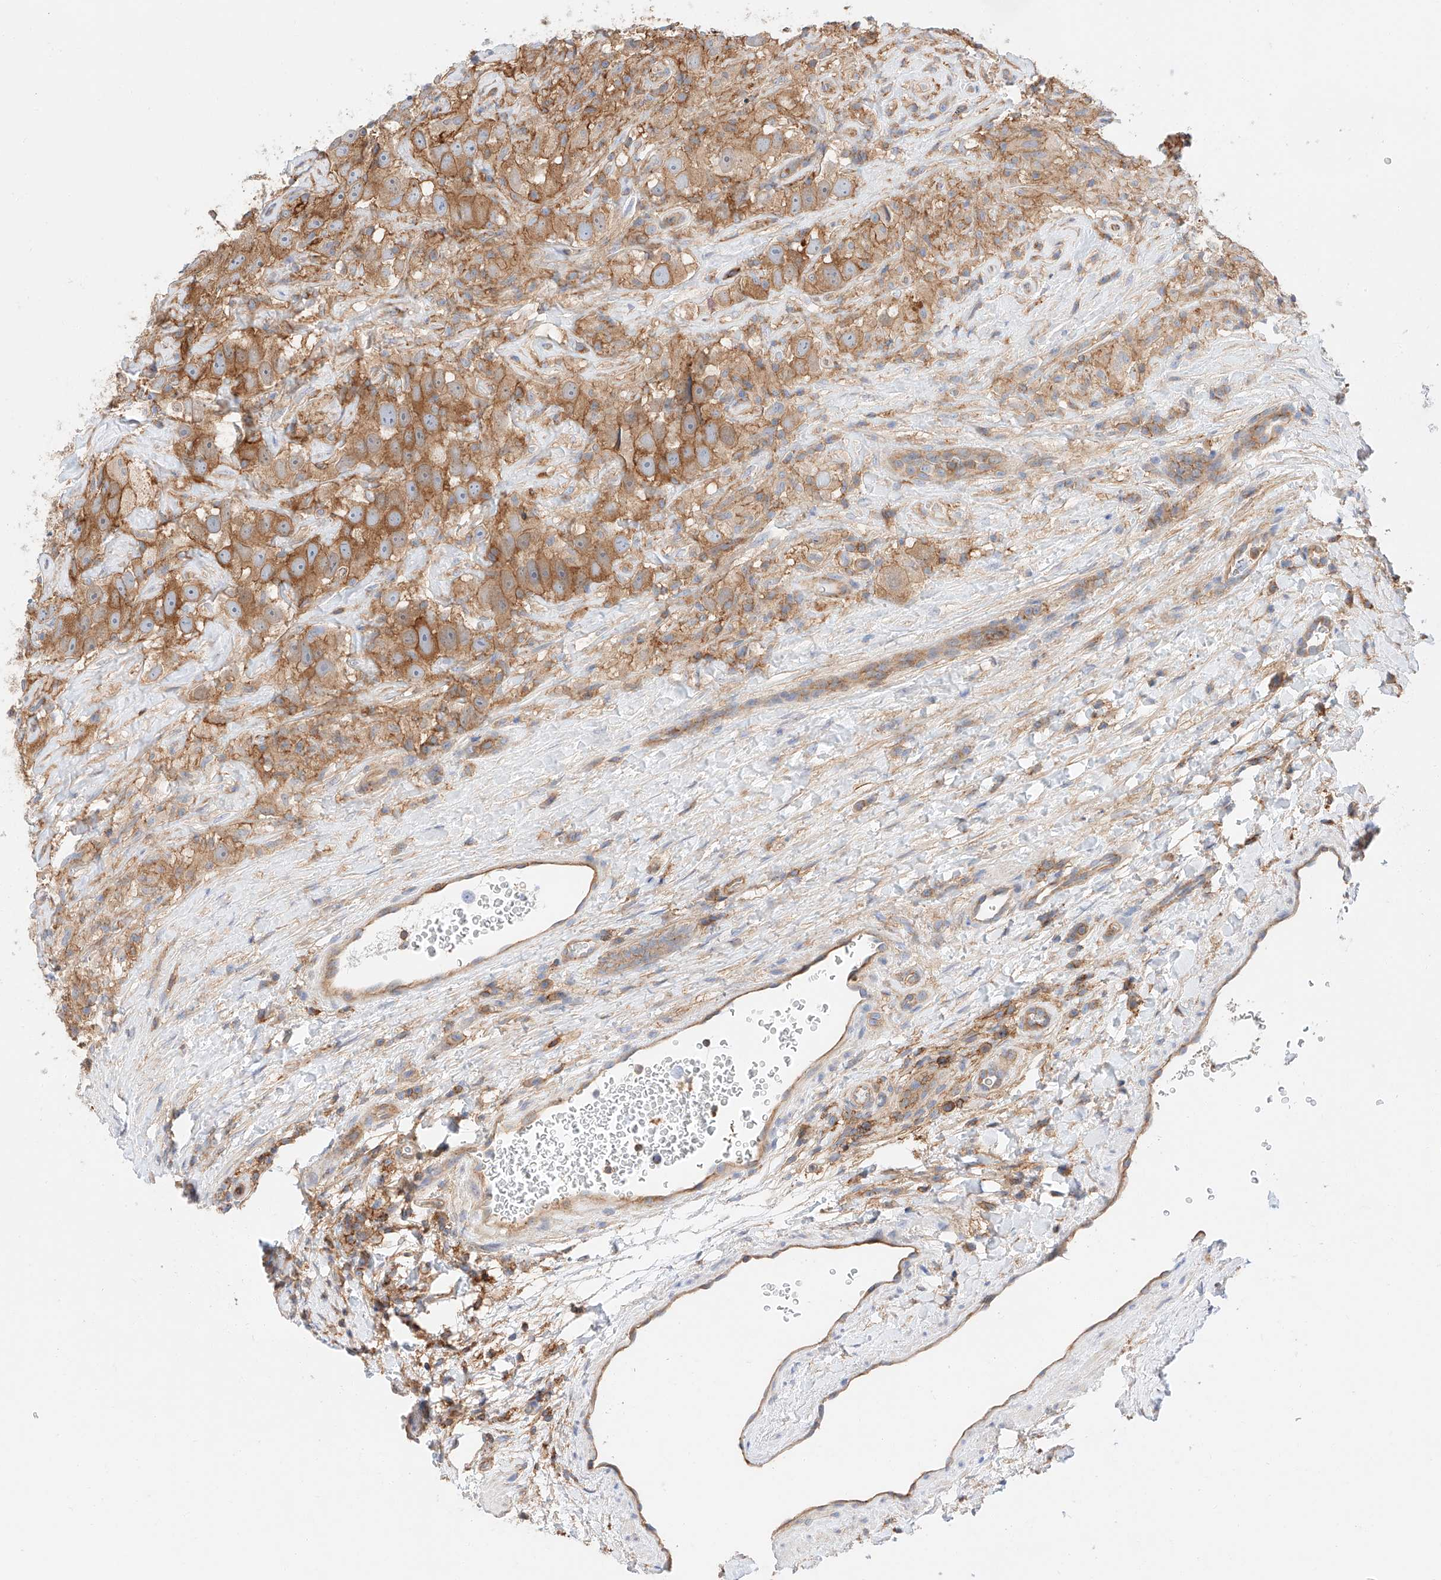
{"staining": {"intensity": "moderate", "quantity": ">75%", "location": "cytoplasmic/membranous"}, "tissue": "testis cancer", "cell_type": "Tumor cells", "image_type": "cancer", "snomed": [{"axis": "morphology", "description": "Seminoma, NOS"}, {"axis": "topography", "description": "Testis"}], "caption": "The immunohistochemical stain shows moderate cytoplasmic/membranous staining in tumor cells of seminoma (testis) tissue.", "gene": "HAUS4", "patient": {"sex": "male", "age": 49}}